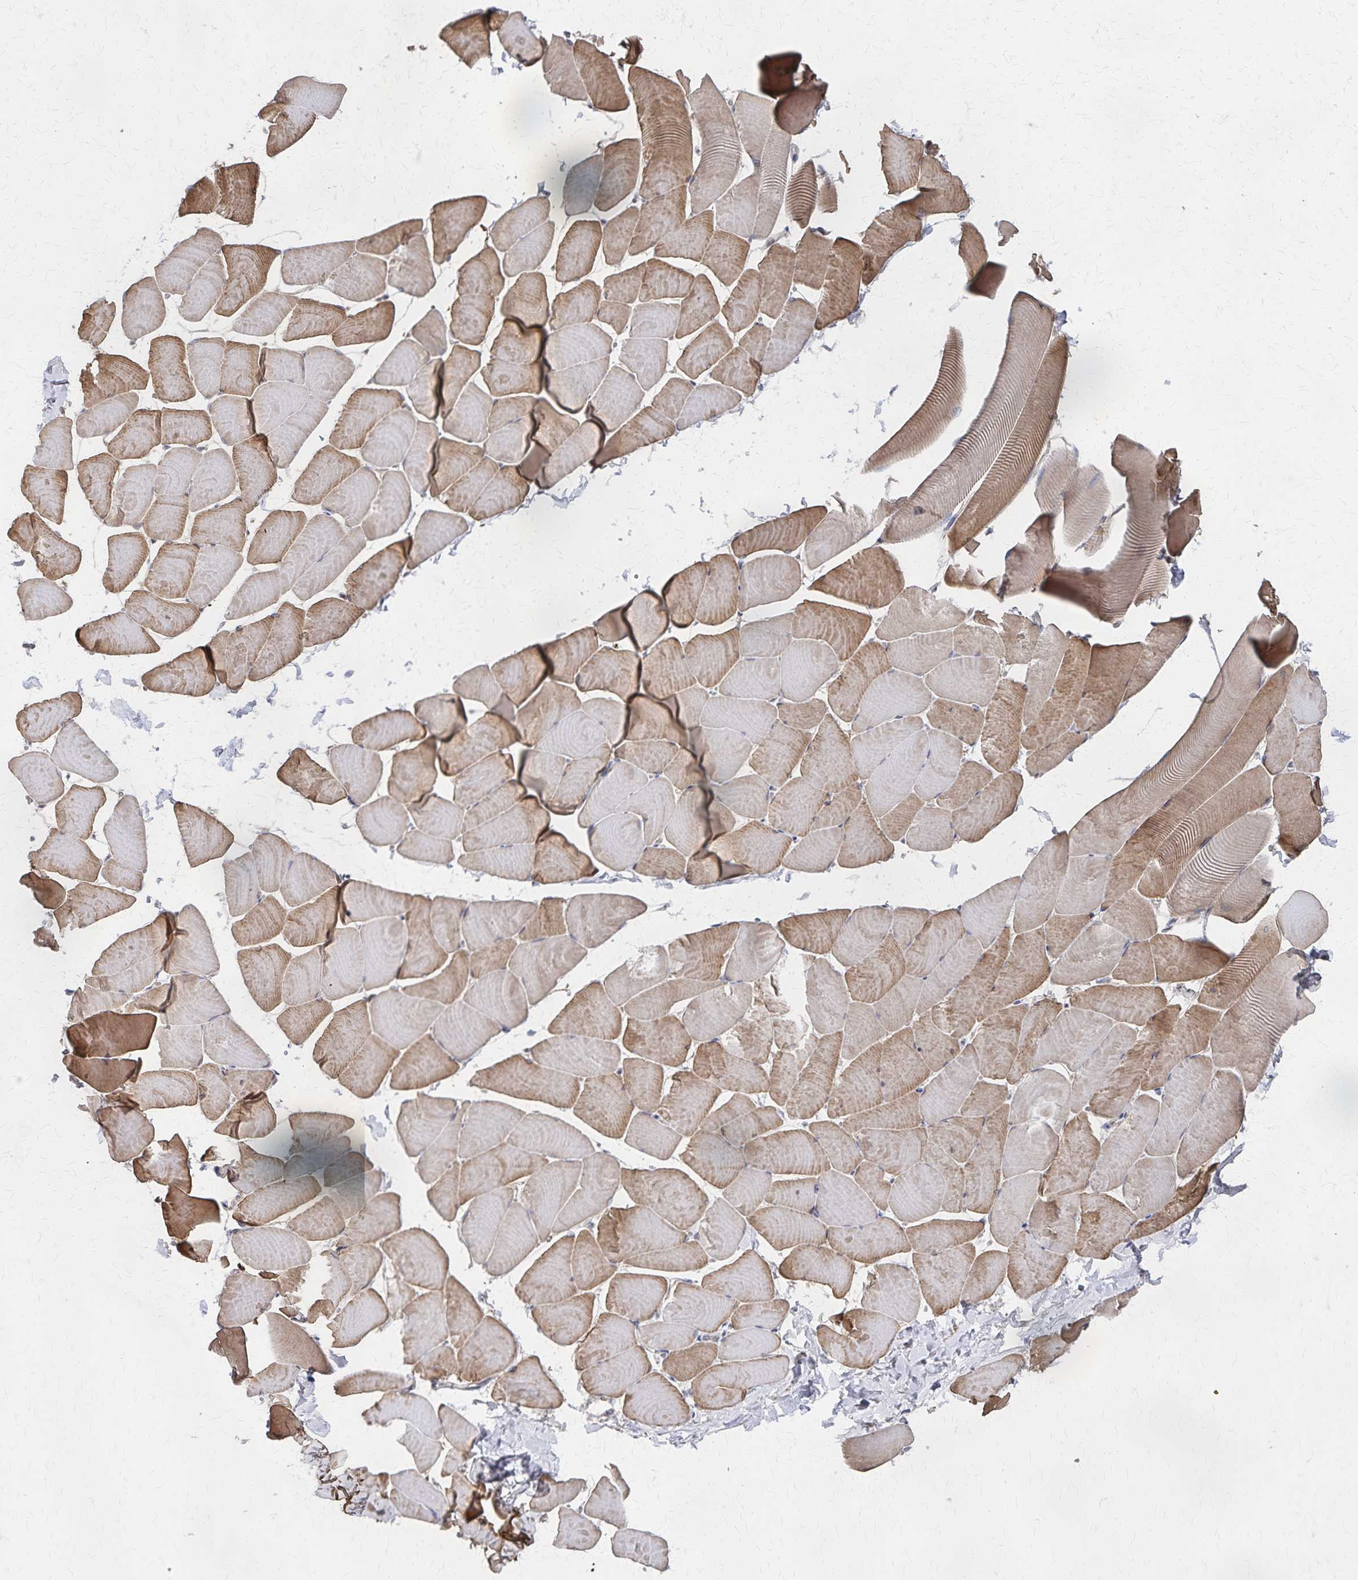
{"staining": {"intensity": "moderate", "quantity": "25%-75%", "location": "cytoplasmic/membranous,nuclear"}, "tissue": "skeletal muscle", "cell_type": "Myocytes", "image_type": "normal", "snomed": [{"axis": "morphology", "description": "Normal tissue, NOS"}, {"axis": "topography", "description": "Skeletal muscle"}], "caption": "Immunohistochemical staining of unremarkable human skeletal muscle reveals moderate cytoplasmic/membranous,nuclear protein expression in about 25%-75% of myocytes.", "gene": "GTF2B", "patient": {"sex": "male", "age": 25}}